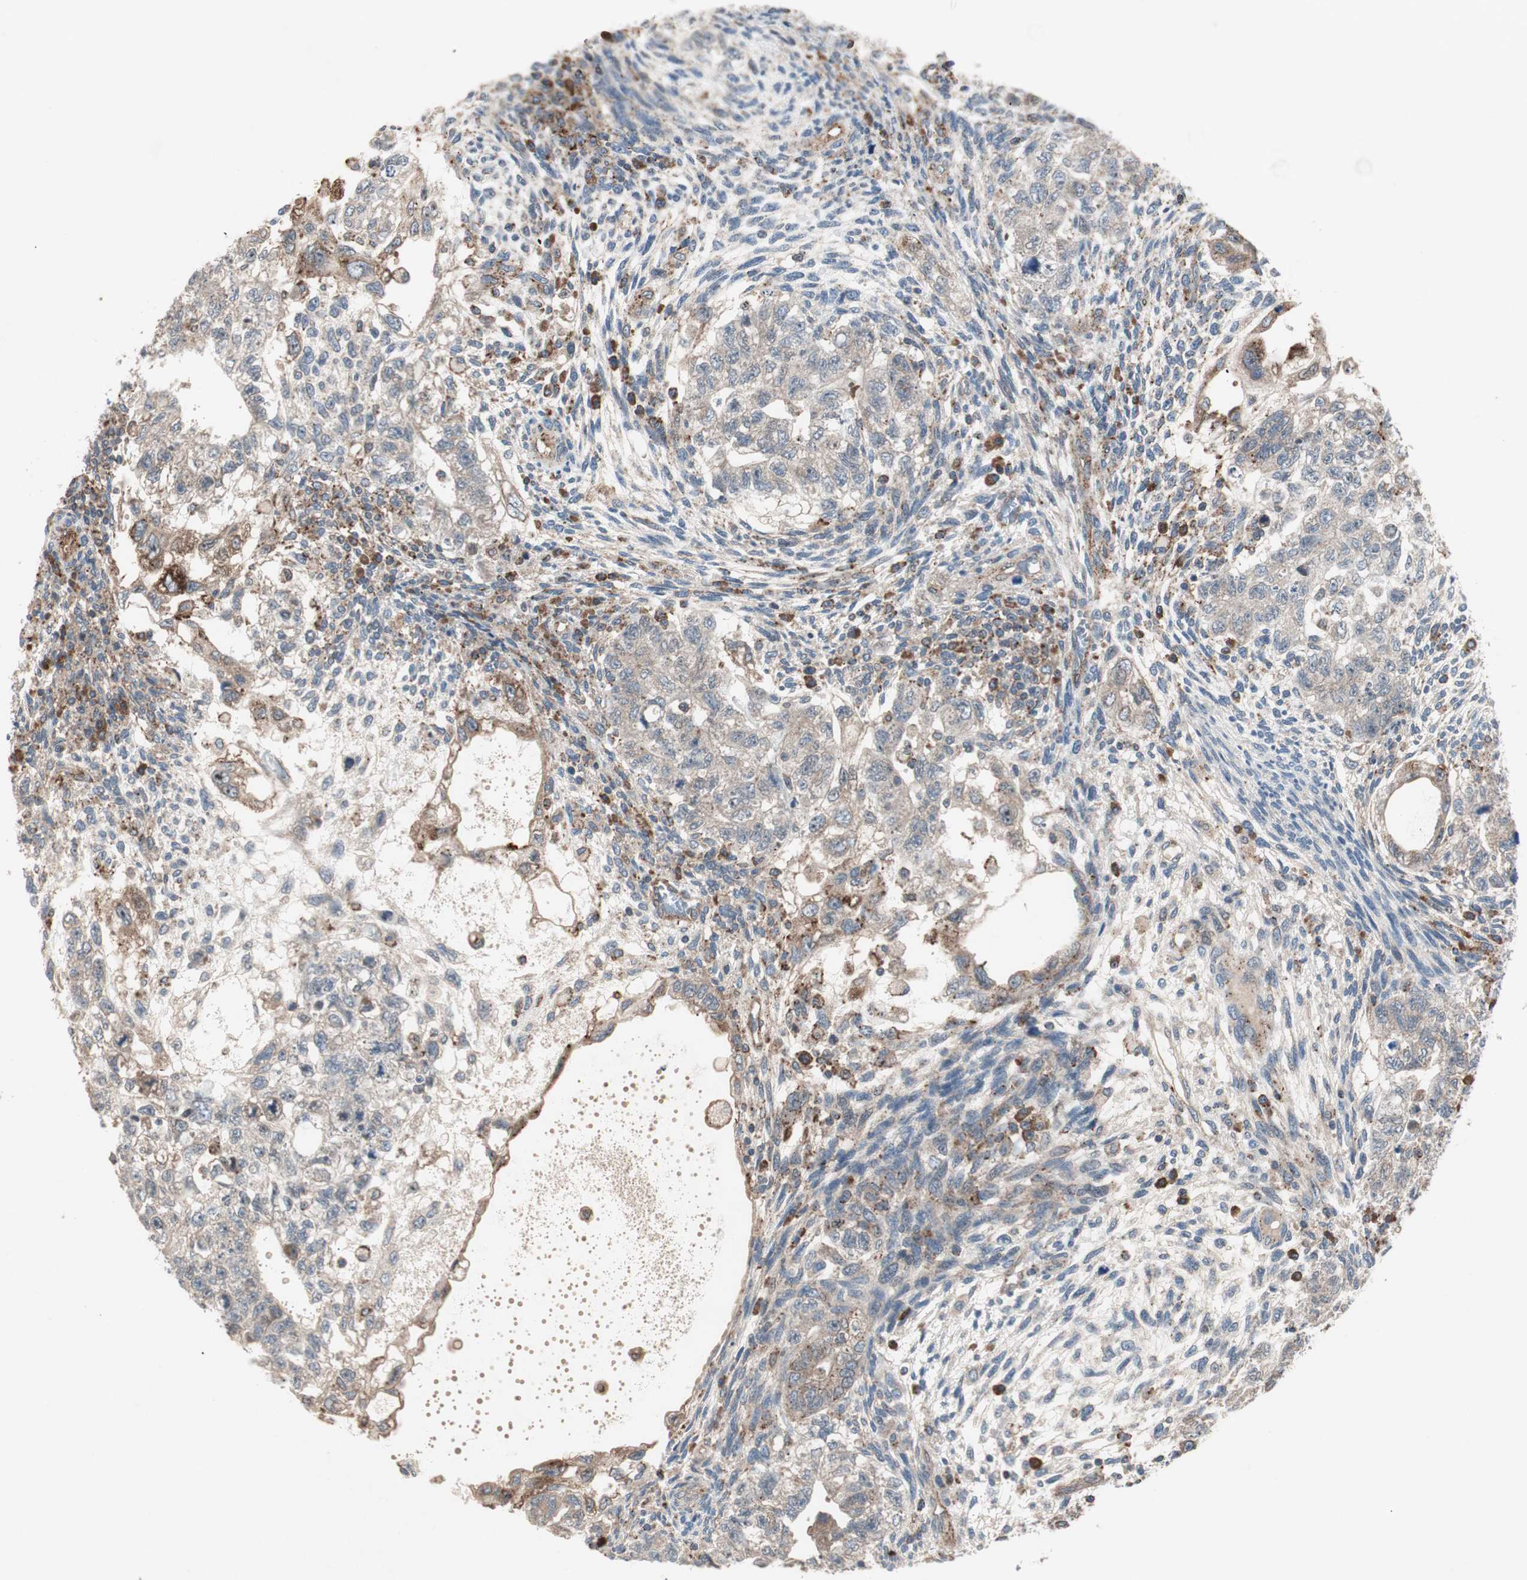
{"staining": {"intensity": "weak", "quantity": ">75%", "location": "cytoplasmic/membranous"}, "tissue": "testis cancer", "cell_type": "Tumor cells", "image_type": "cancer", "snomed": [{"axis": "morphology", "description": "Normal tissue, NOS"}, {"axis": "morphology", "description": "Carcinoma, Embryonal, NOS"}, {"axis": "topography", "description": "Testis"}], "caption": "Immunohistochemical staining of testis cancer (embryonal carcinoma) displays low levels of weak cytoplasmic/membranous protein expression in approximately >75% of tumor cells.", "gene": "CCL14", "patient": {"sex": "male", "age": 36}}